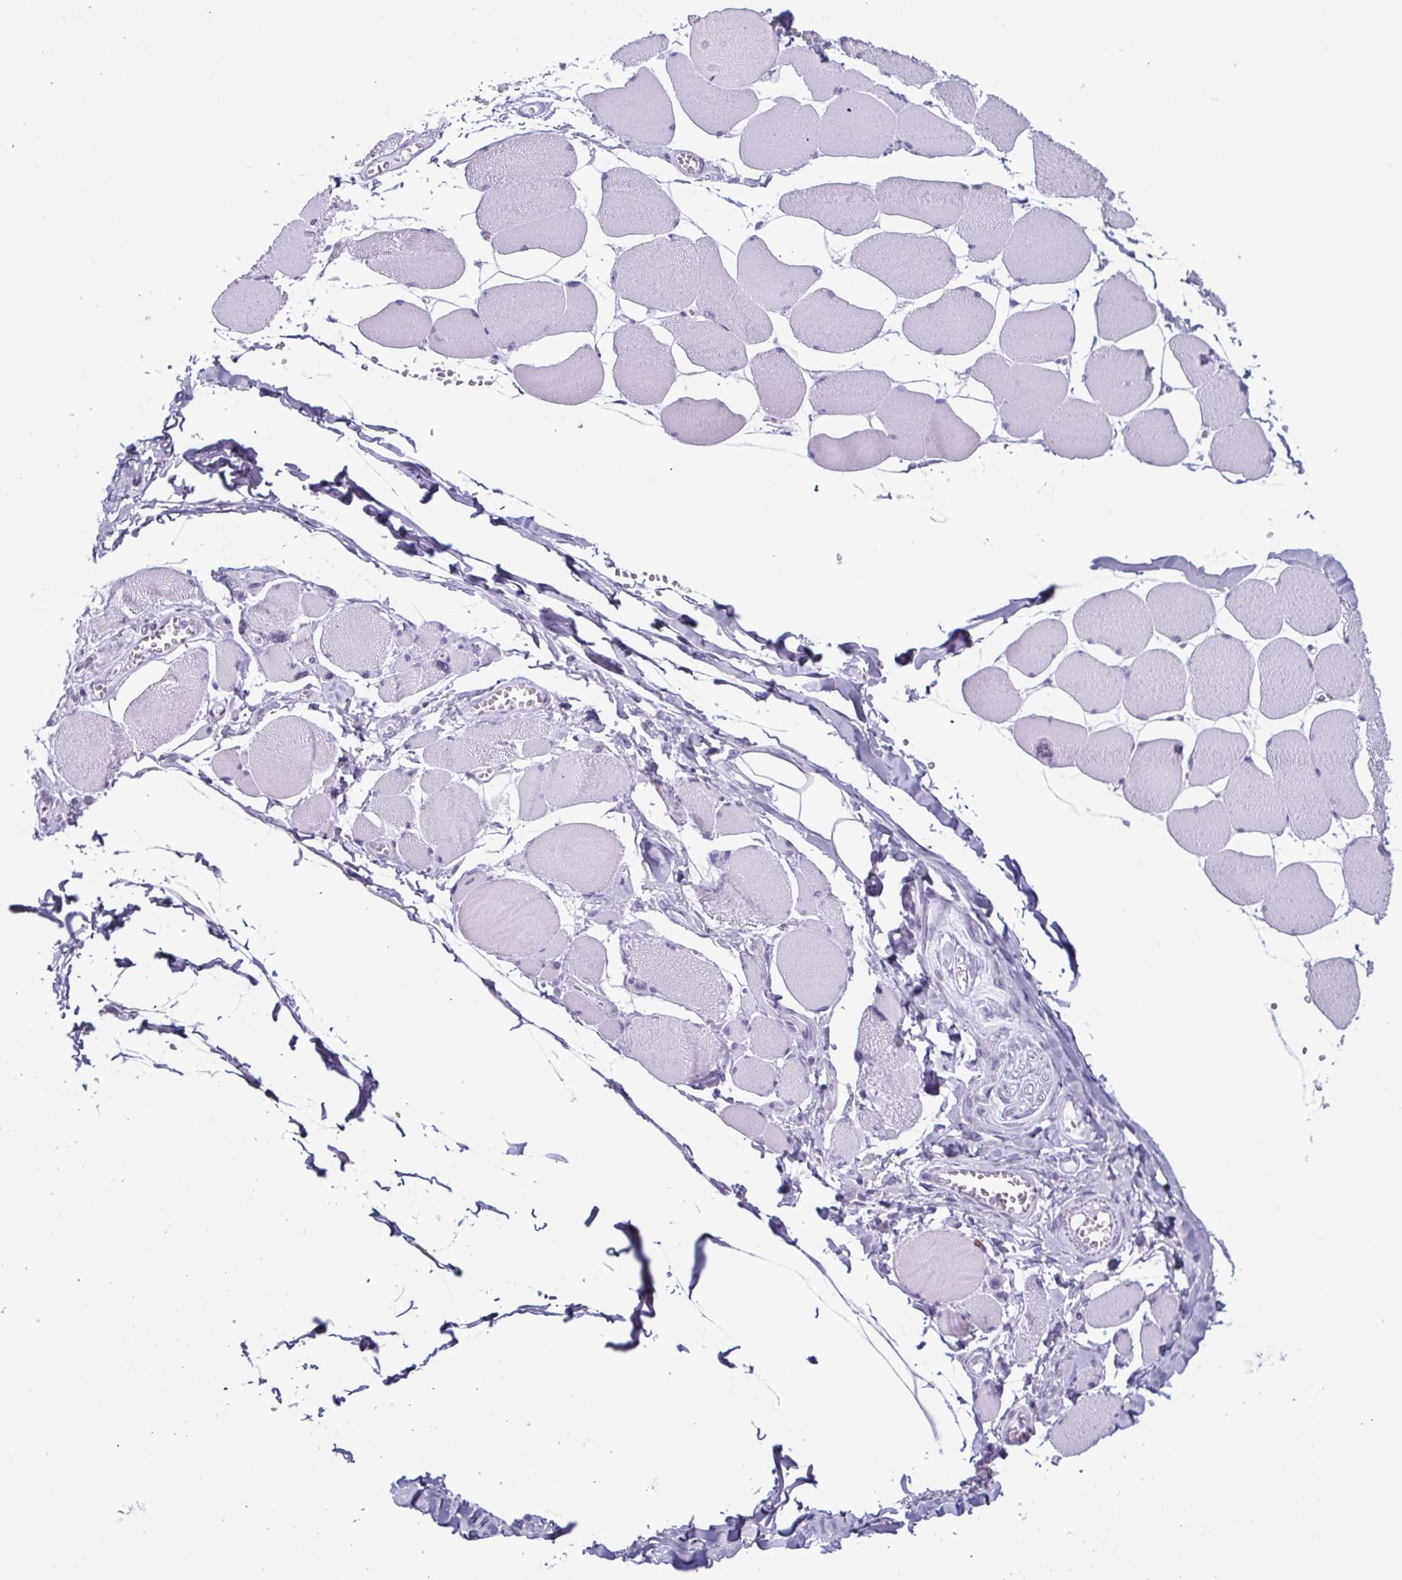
{"staining": {"intensity": "negative", "quantity": "none", "location": "none"}, "tissue": "skeletal muscle", "cell_type": "Myocytes", "image_type": "normal", "snomed": [{"axis": "morphology", "description": "Normal tissue, NOS"}, {"axis": "topography", "description": "Skeletal muscle"}], "caption": "High power microscopy histopathology image of an IHC histopathology image of unremarkable skeletal muscle, revealing no significant expression in myocytes. (Brightfield microscopy of DAB (3,3'-diaminobenzidine) immunohistochemistry (IHC) at high magnification).", "gene": "KRT78", "patient": {"sex": "female", "age": 75}}